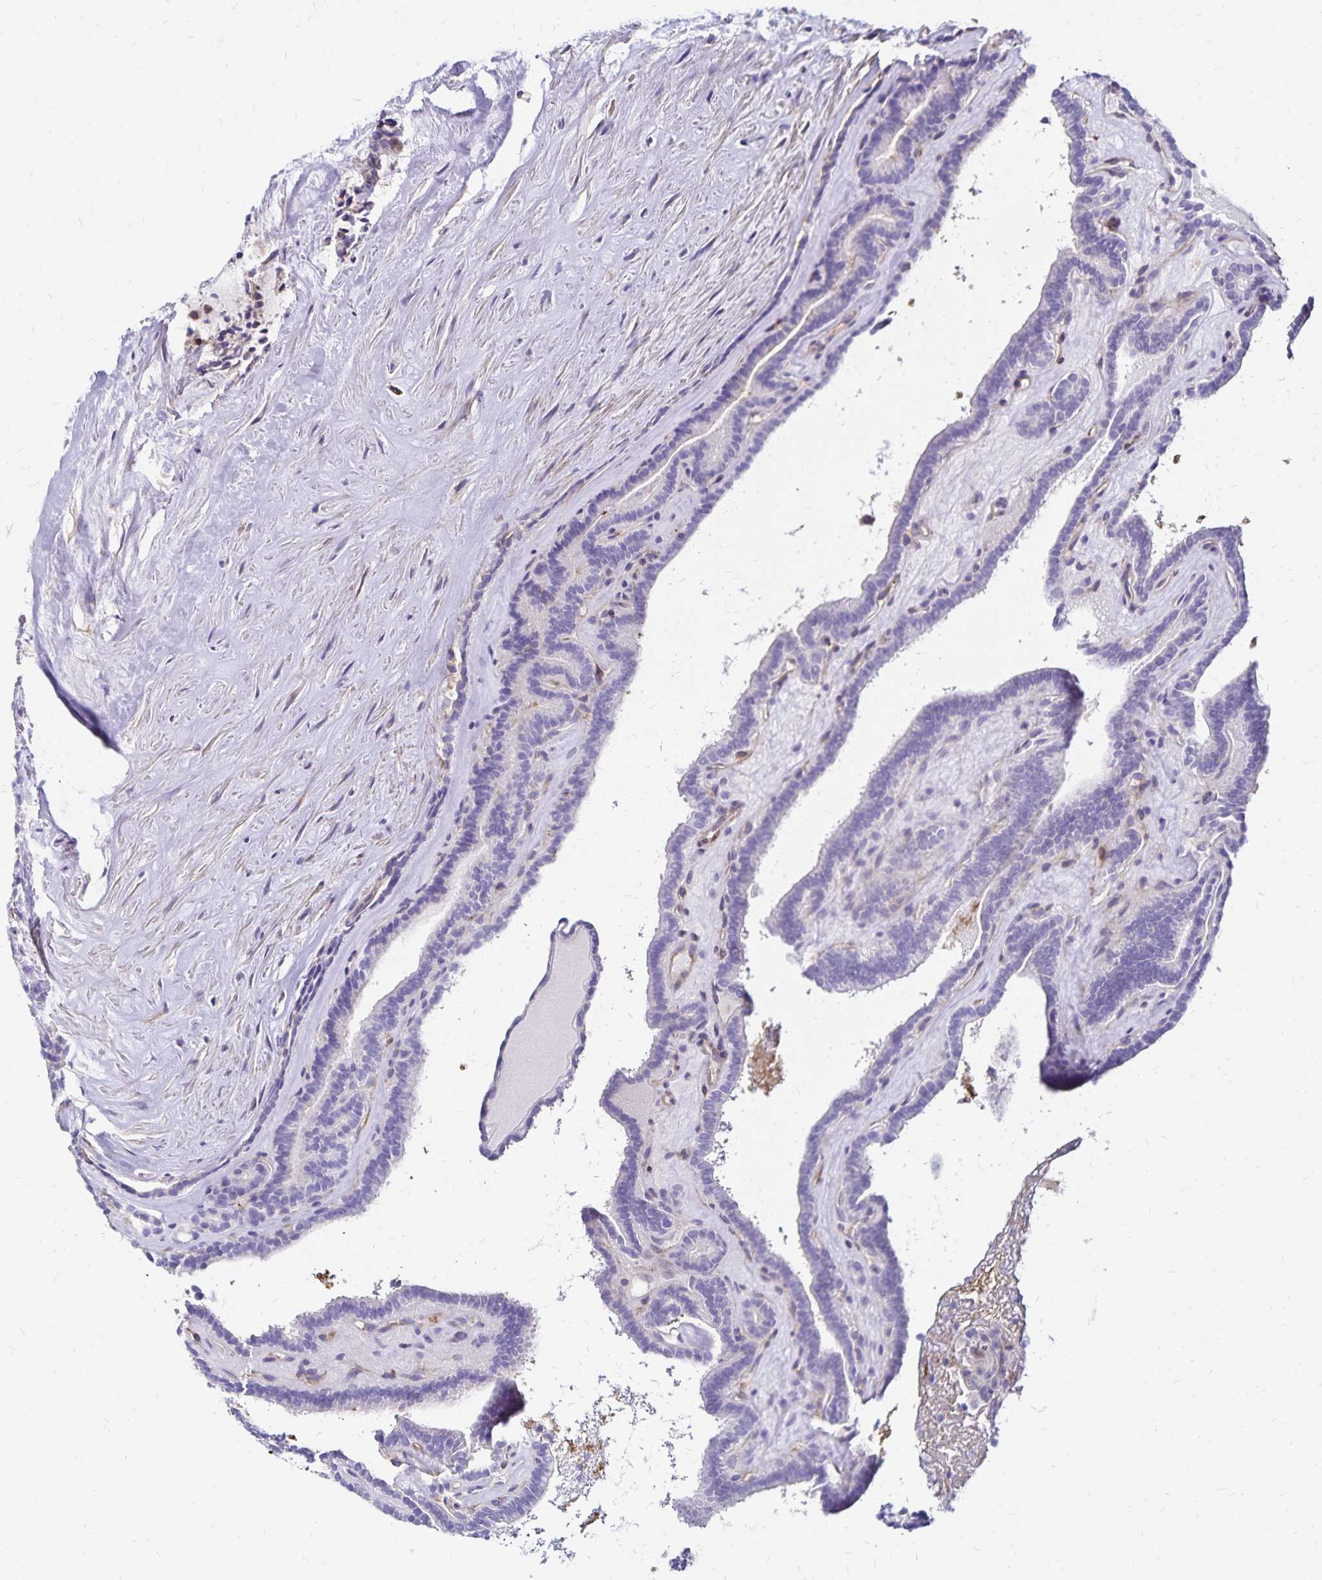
{"staining": {"intensity": "negative", "quantity": "none", "location": "none"}, "tissue": "thyroid cancer", "cell_type": "Tumor cells", "image_type": "cancer", "snomed": [{"axis": "morphology", "description": "Papillary adenocarcinoma, NOS"}, {"axis": "topography", "description": "Thyroid gland"}], "caption": "IHC of human thyroid papillary adenocarcinoma exhibits no staining in tumor cells.", "gene": "RPRML", "patient": {"sex": "female", "age": 21}}